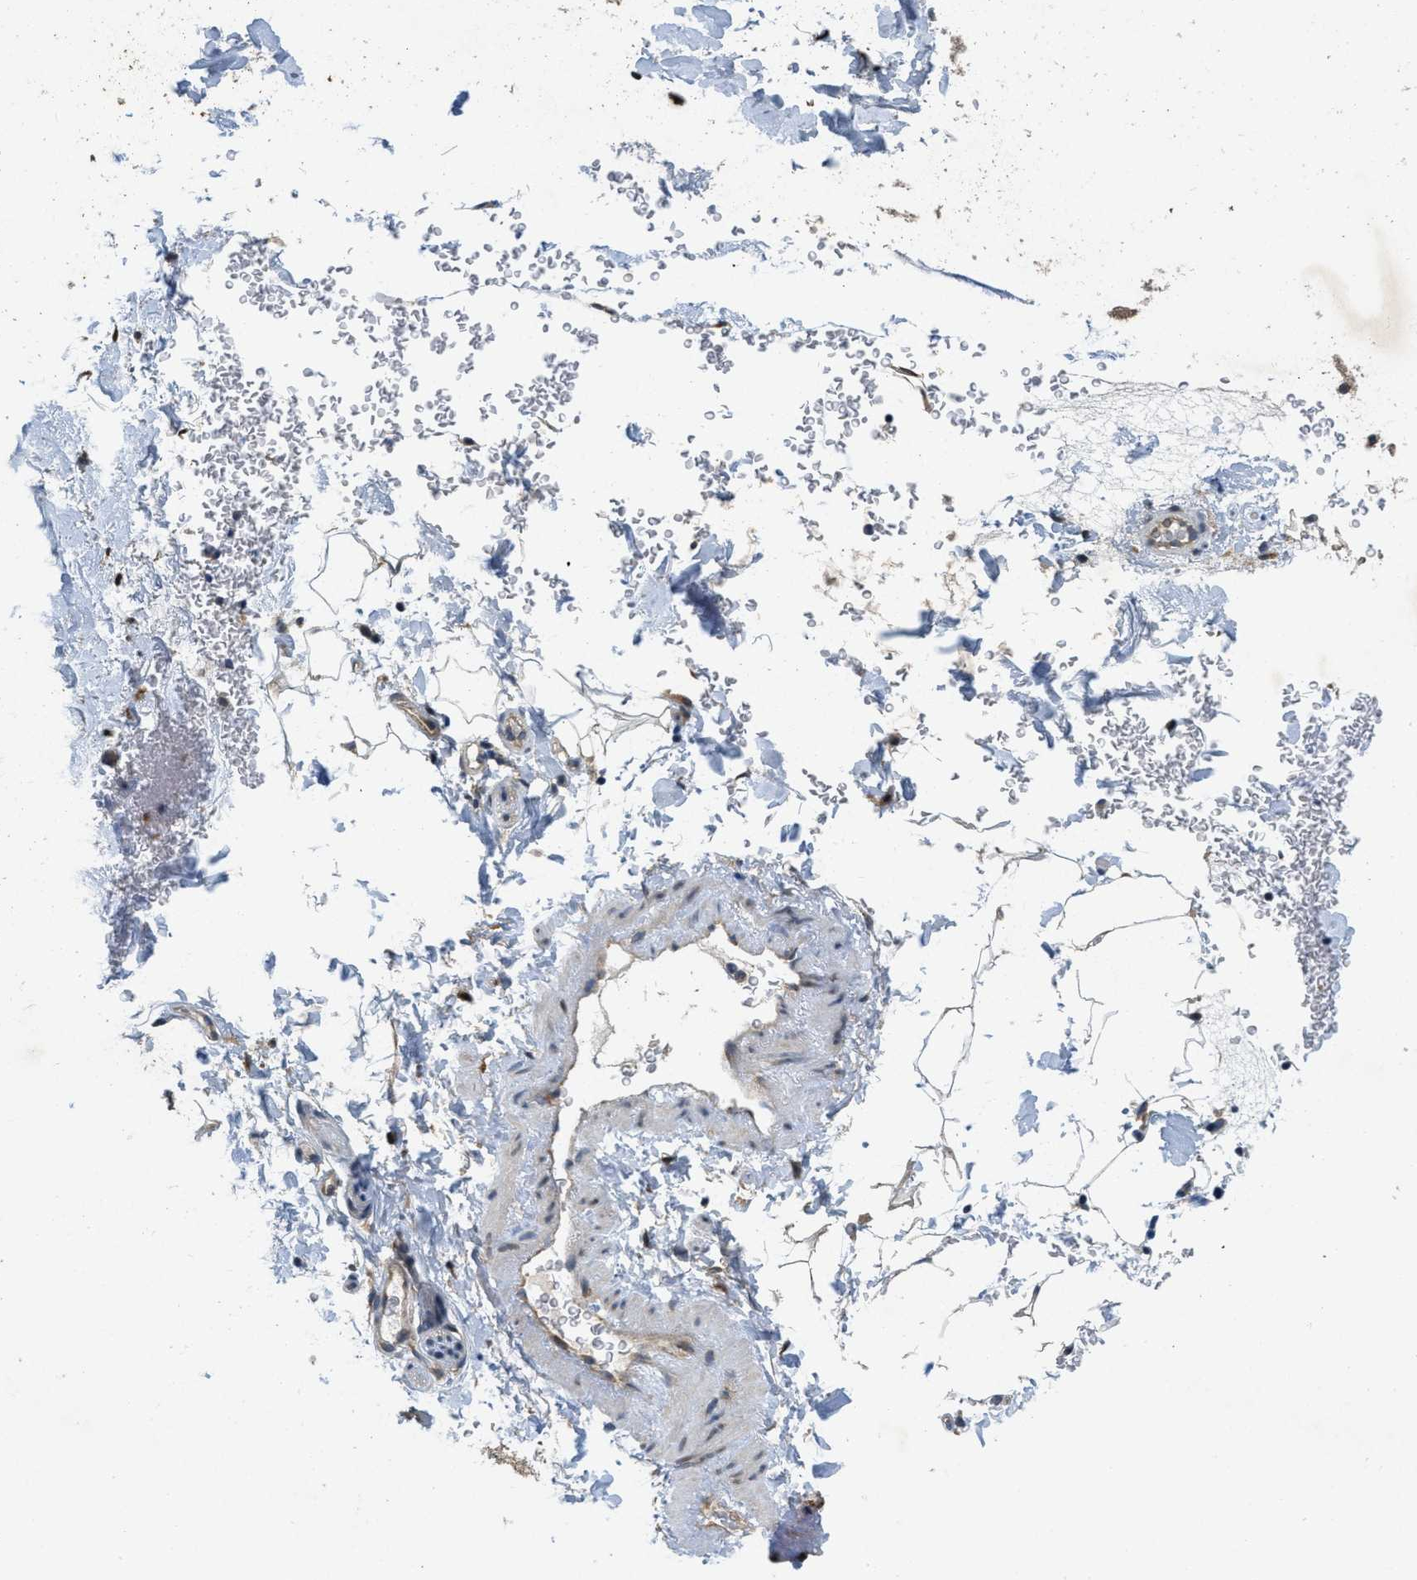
{"staining": {"intensity": "moderate", "quantity": "25%-75%", "location": "cytoplasmic/membranous"}, "tissue": "adipose tissue", "cell_type": "Adipocytes", "image_type": "normal", "snomed": [{"axis": "morphology", "description": "Normal tissue, NOS"}, {"axis": "topography", "description": "Cartilage tissue"}, {"axis": "topography", "description": "Bronchus"}], "caption": "This is a histology image of IHC staining of normal adipose tissue, which shows moderate expression in the cytoplasmic/membranous of adipocytes.", "gene": "IFNLR1", "patient": {"sex": "female", "age": 73}}